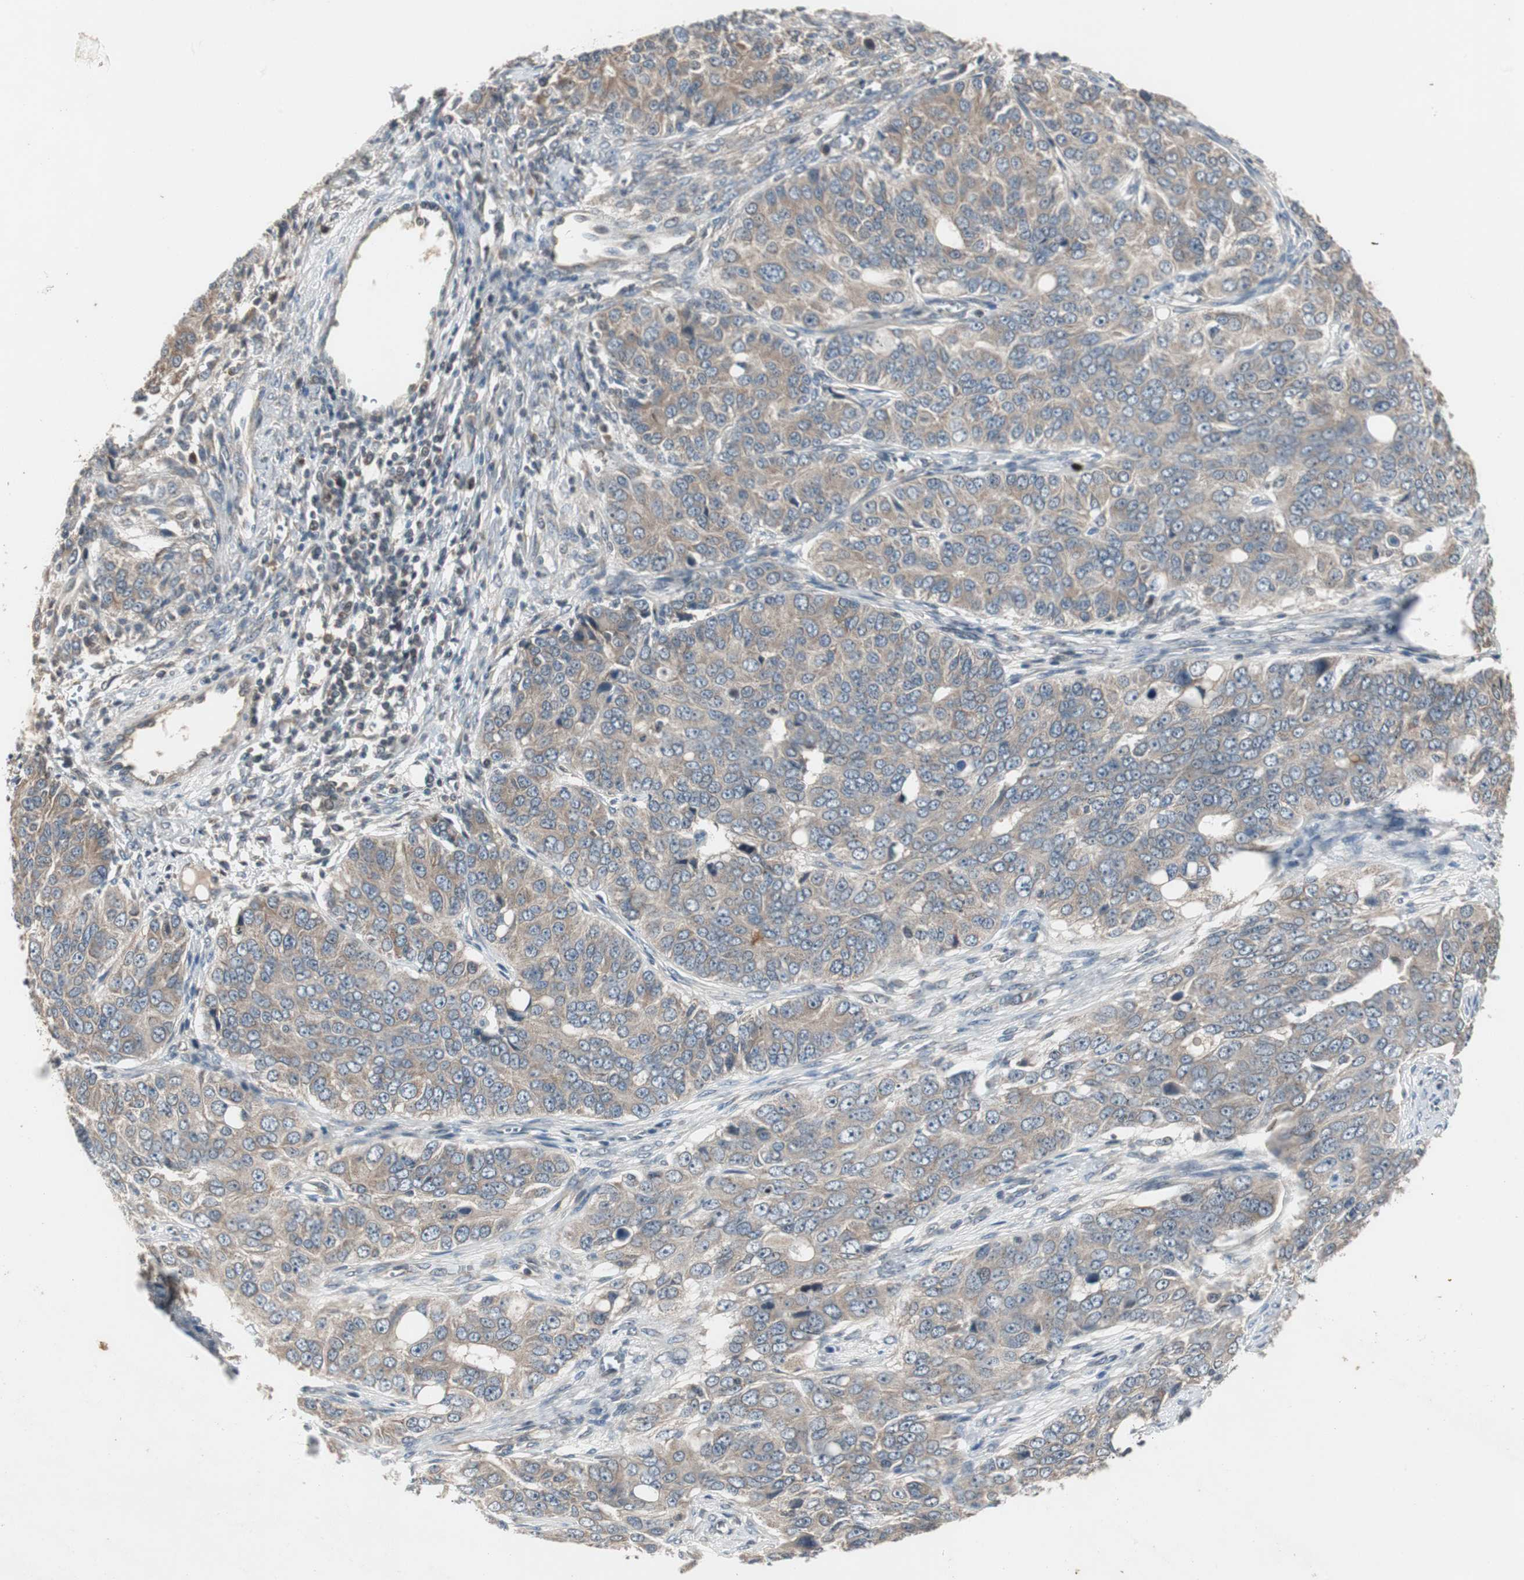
{"staining": {"intensity": "moderate", "quantity": ">75%", "location": "cytoplasmic/membranous"}, "tissue": "ovarian cancer", "cell_type": "Tumor cells", "image_type": "cancer", "snomed": [{"axis": "morphology", "description": "Carcinoma, endometroid"}, {"axis": "topography", "description": "Ovary"}], "caption": "A histopathology image showing moderate cytoplasmic/membranous staining in about >75% of tumor cells in ovarian cancer, as visualized by brown immunohistochemical staining.", "gene": "ZMPSTE24", "patient": {"sex": "female", "age": 51}}